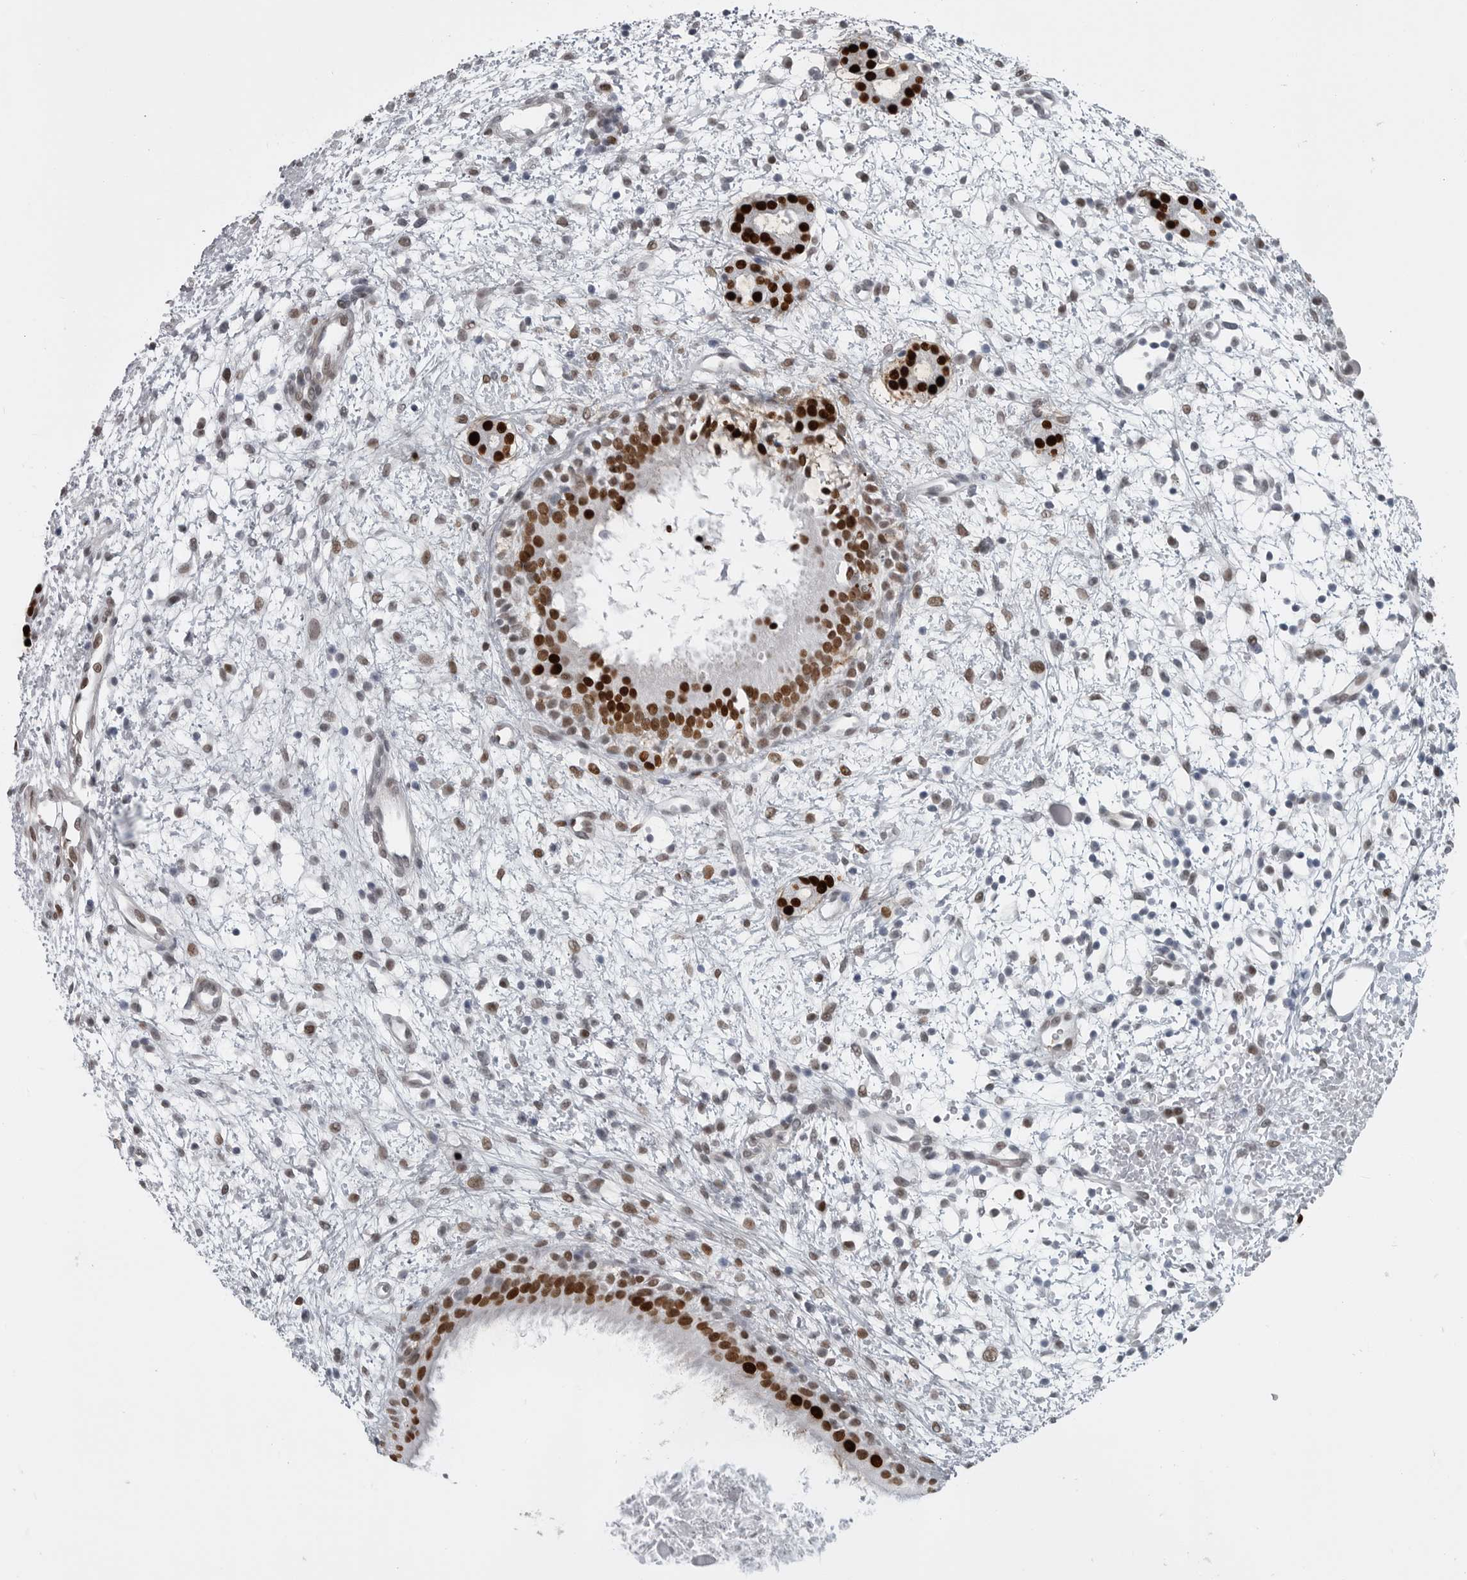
{"staining": {"intensity": "strong", "quantity": ">75%", "location": "nuclear"}, "tissue": "nasopharynx", "cell_type": "Respiratory epithelial cells", "image_type": "normal", "snomed": [{"axis": "morphology", "description": "Normal tissue, NOS"}, {"axis": "topography", "description": "Nasopharynx"}], "caption": "Protein expression by IHC reveals strong nuclear staining in about >75% of respiratory epithelial cells in benign nasopharynx. (Stains: DAB in brown, nuclei in blue, Microscopy: brightfield microscopy at high magnification).", "gene": "HMGN3", "patient": {"sex": "male", "age": 22}}